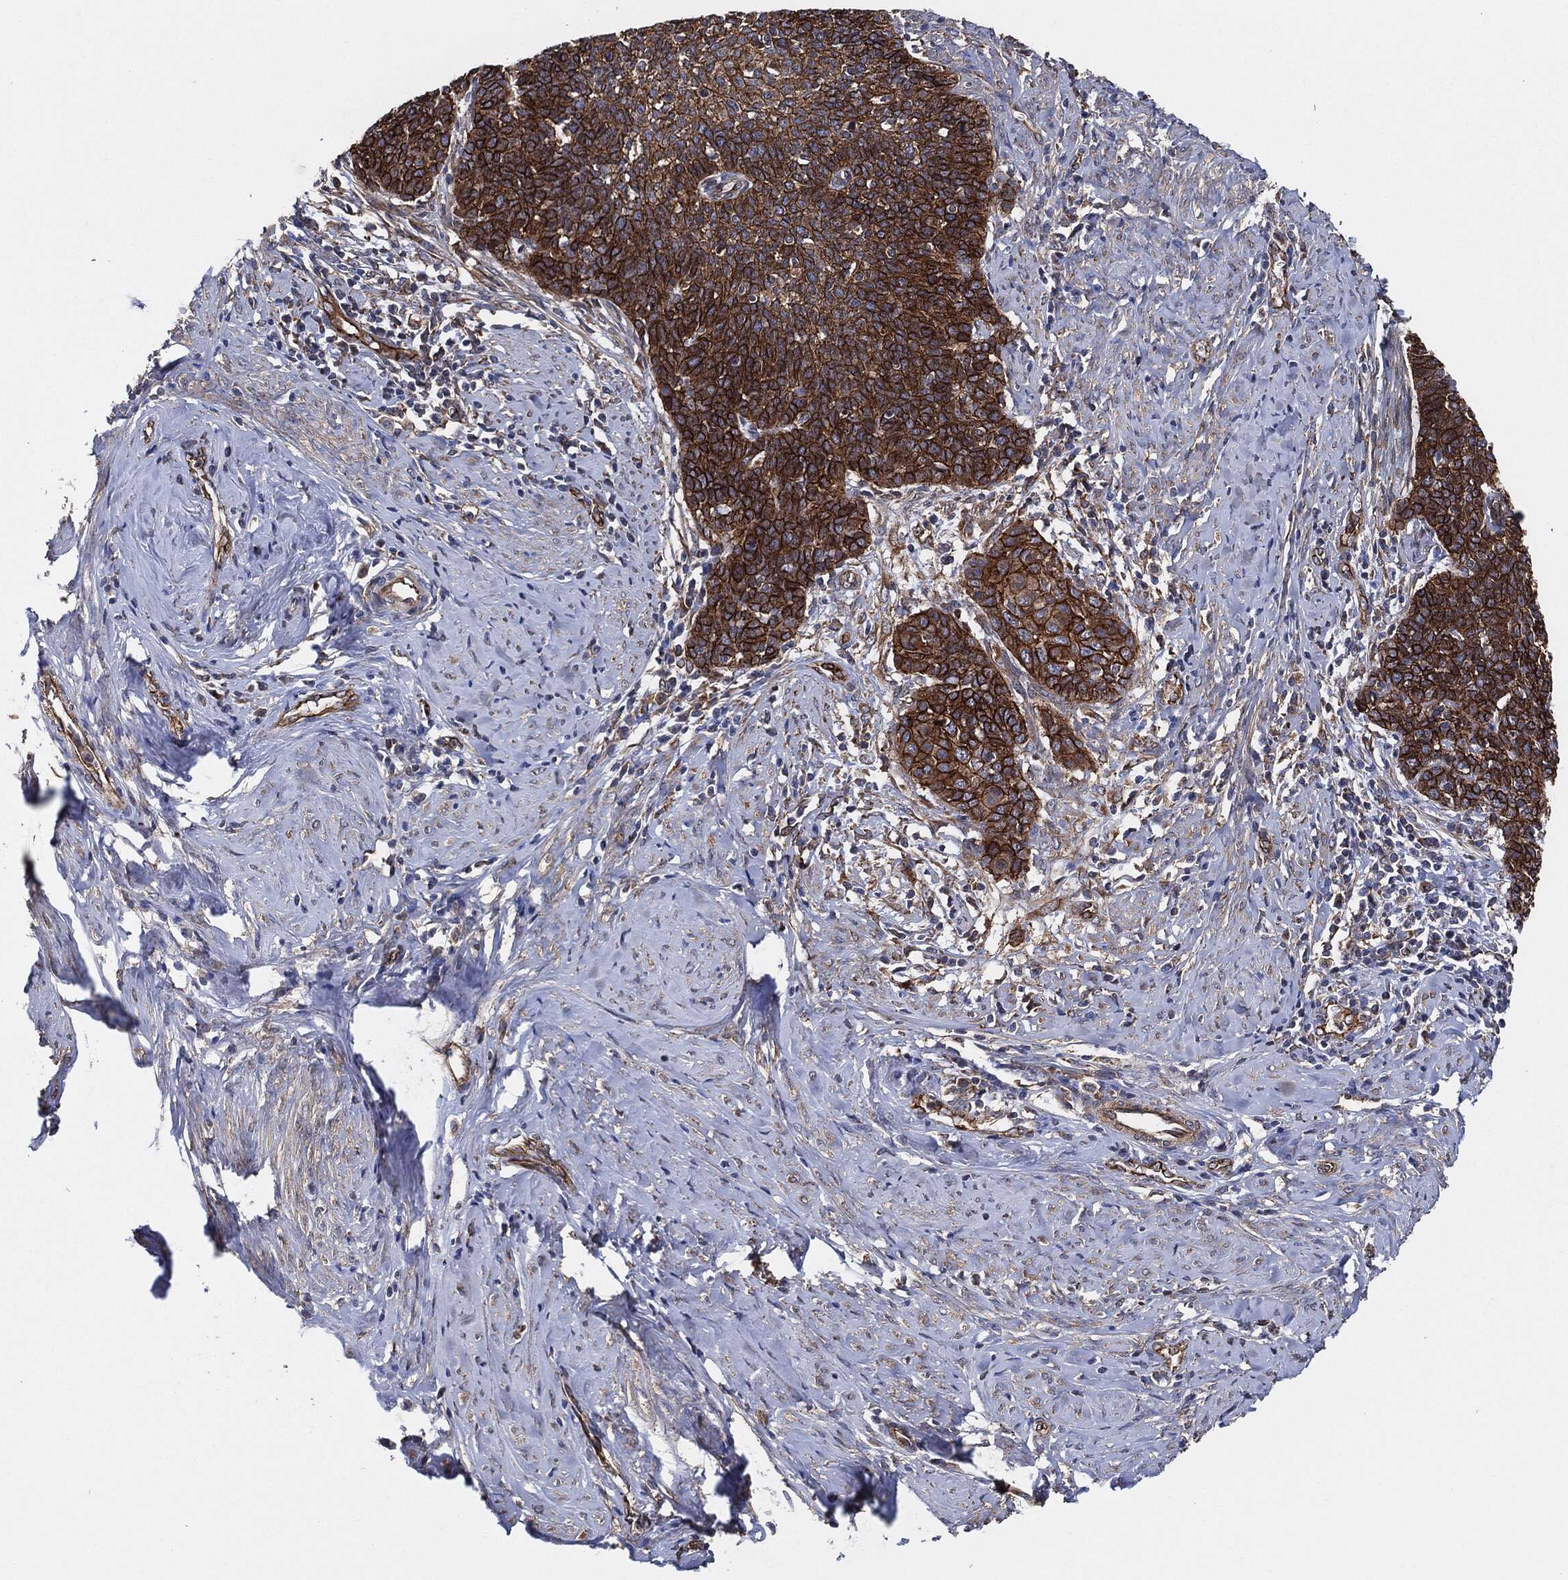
{"staining": {"intensity": "strong", "quantity": ">75%", "location": "cytoplasmic/membranous"}, "tissue": "cervical cancer", "cell_type": "Tumor cells", "image_type": "cancer", "snomed": [{"axis": "morphology", "description": "Normal tissue, NOS"}, {"axis": "morphology", "description": "Squamous cell carcinoma, NOS"}, {"axis": "topography", "description": "Cervix"}], "caption": "A high-resolution image shows IHC staining of squamous cell carcinoma (cervical), which shows strong cytoplasmic/membranous positivity in approximately >75% of tumor cells.", "gene": "CTNNA1", "patient": {"sex": "female", "age": 39}}